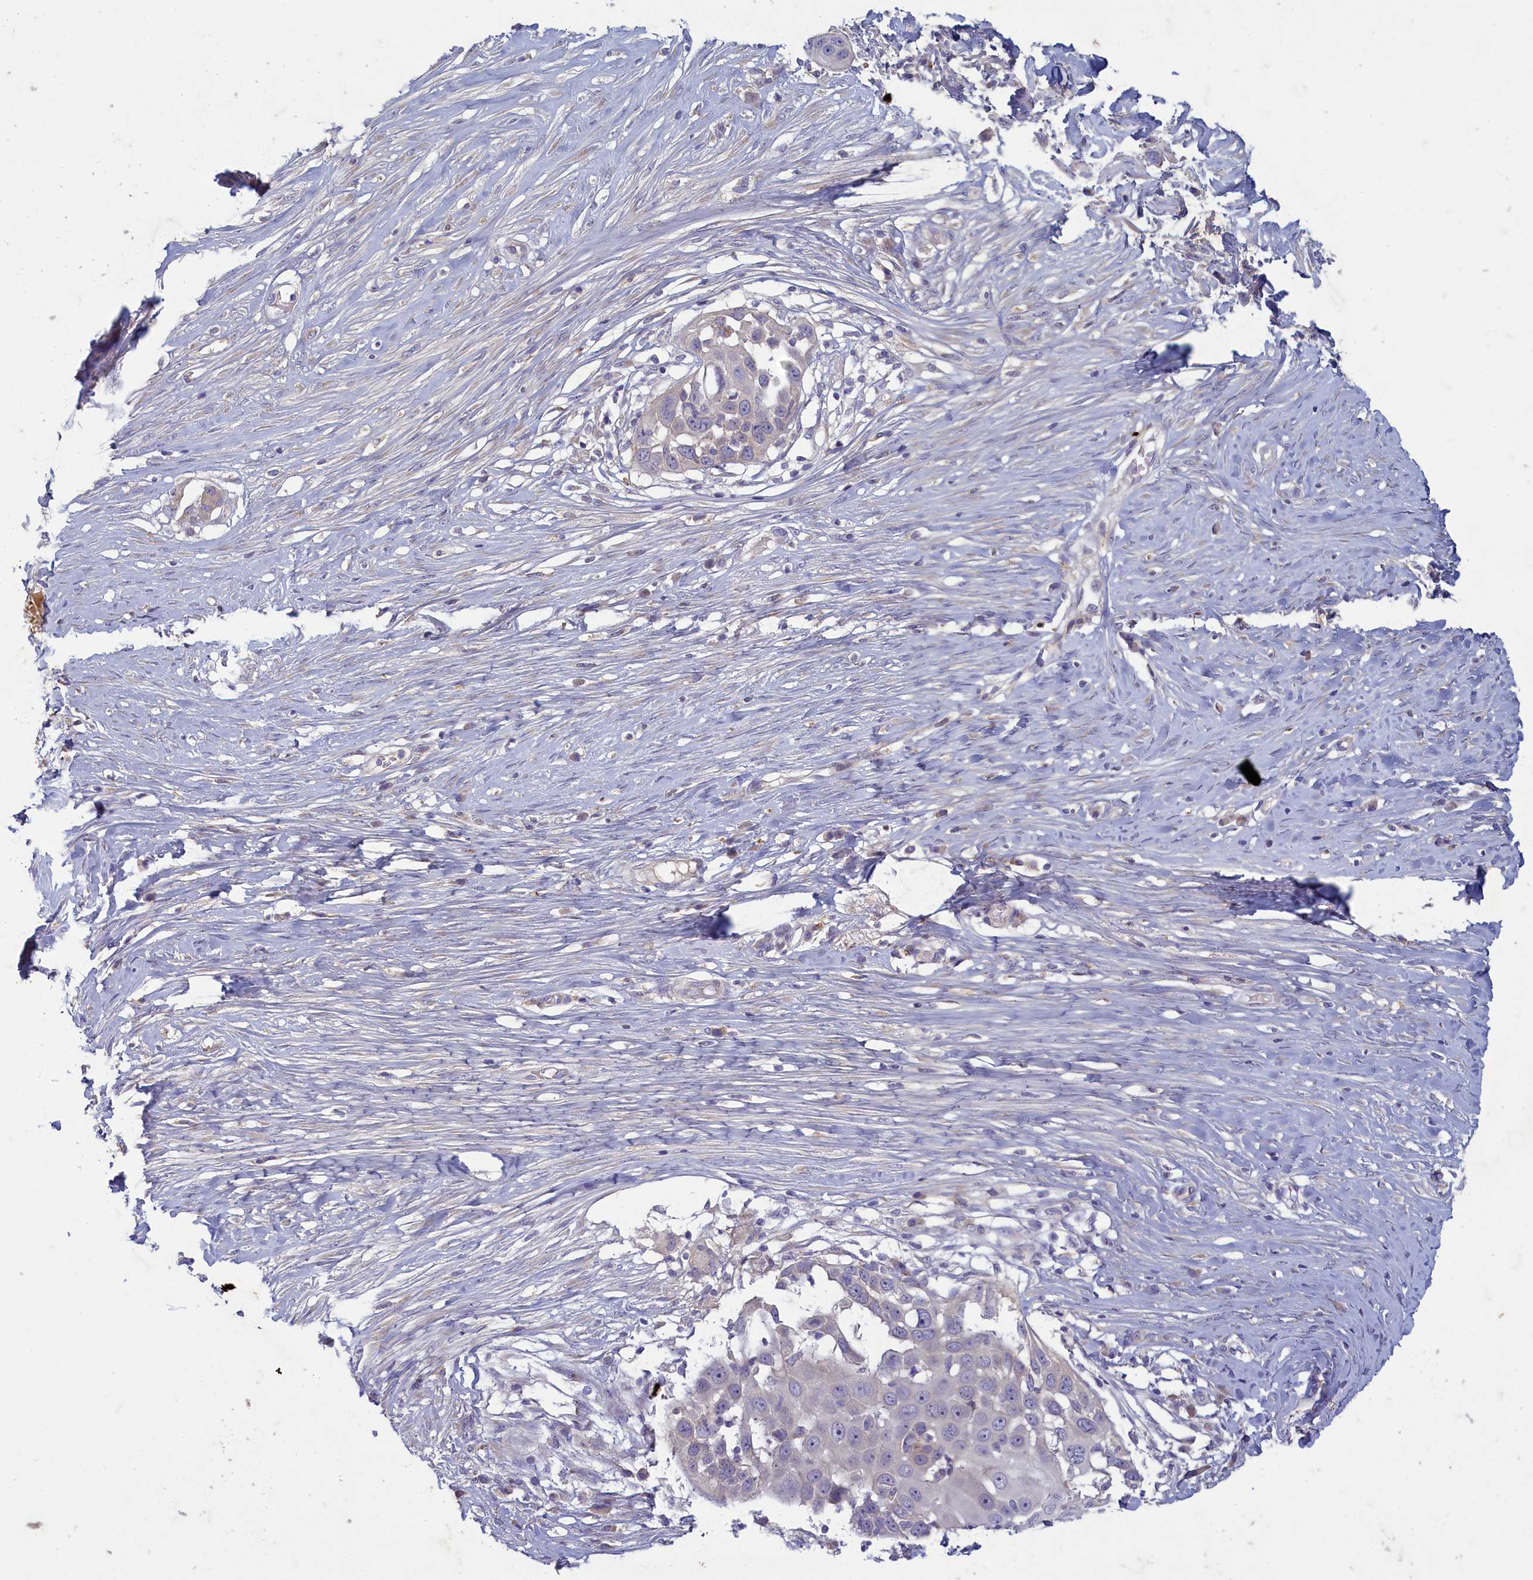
{"staining": {"intensity": "negative", "quantity": "none", "location": "none"}, "tissue": "skin cancer", "cell_type": "Tumor cells", "image_type": "cancer", "snomed": [{"axis": "morphology", "description": "Squamous cell carcinoma, NOS"}, {"axis": "topography", "description": "Skin"}], "caption": "Histopathology image shows no protein staining in tumor cells of skin cancer tissue.", "gene": "PLEKHG6", "patient": {"sex": "female", "age": 44}}